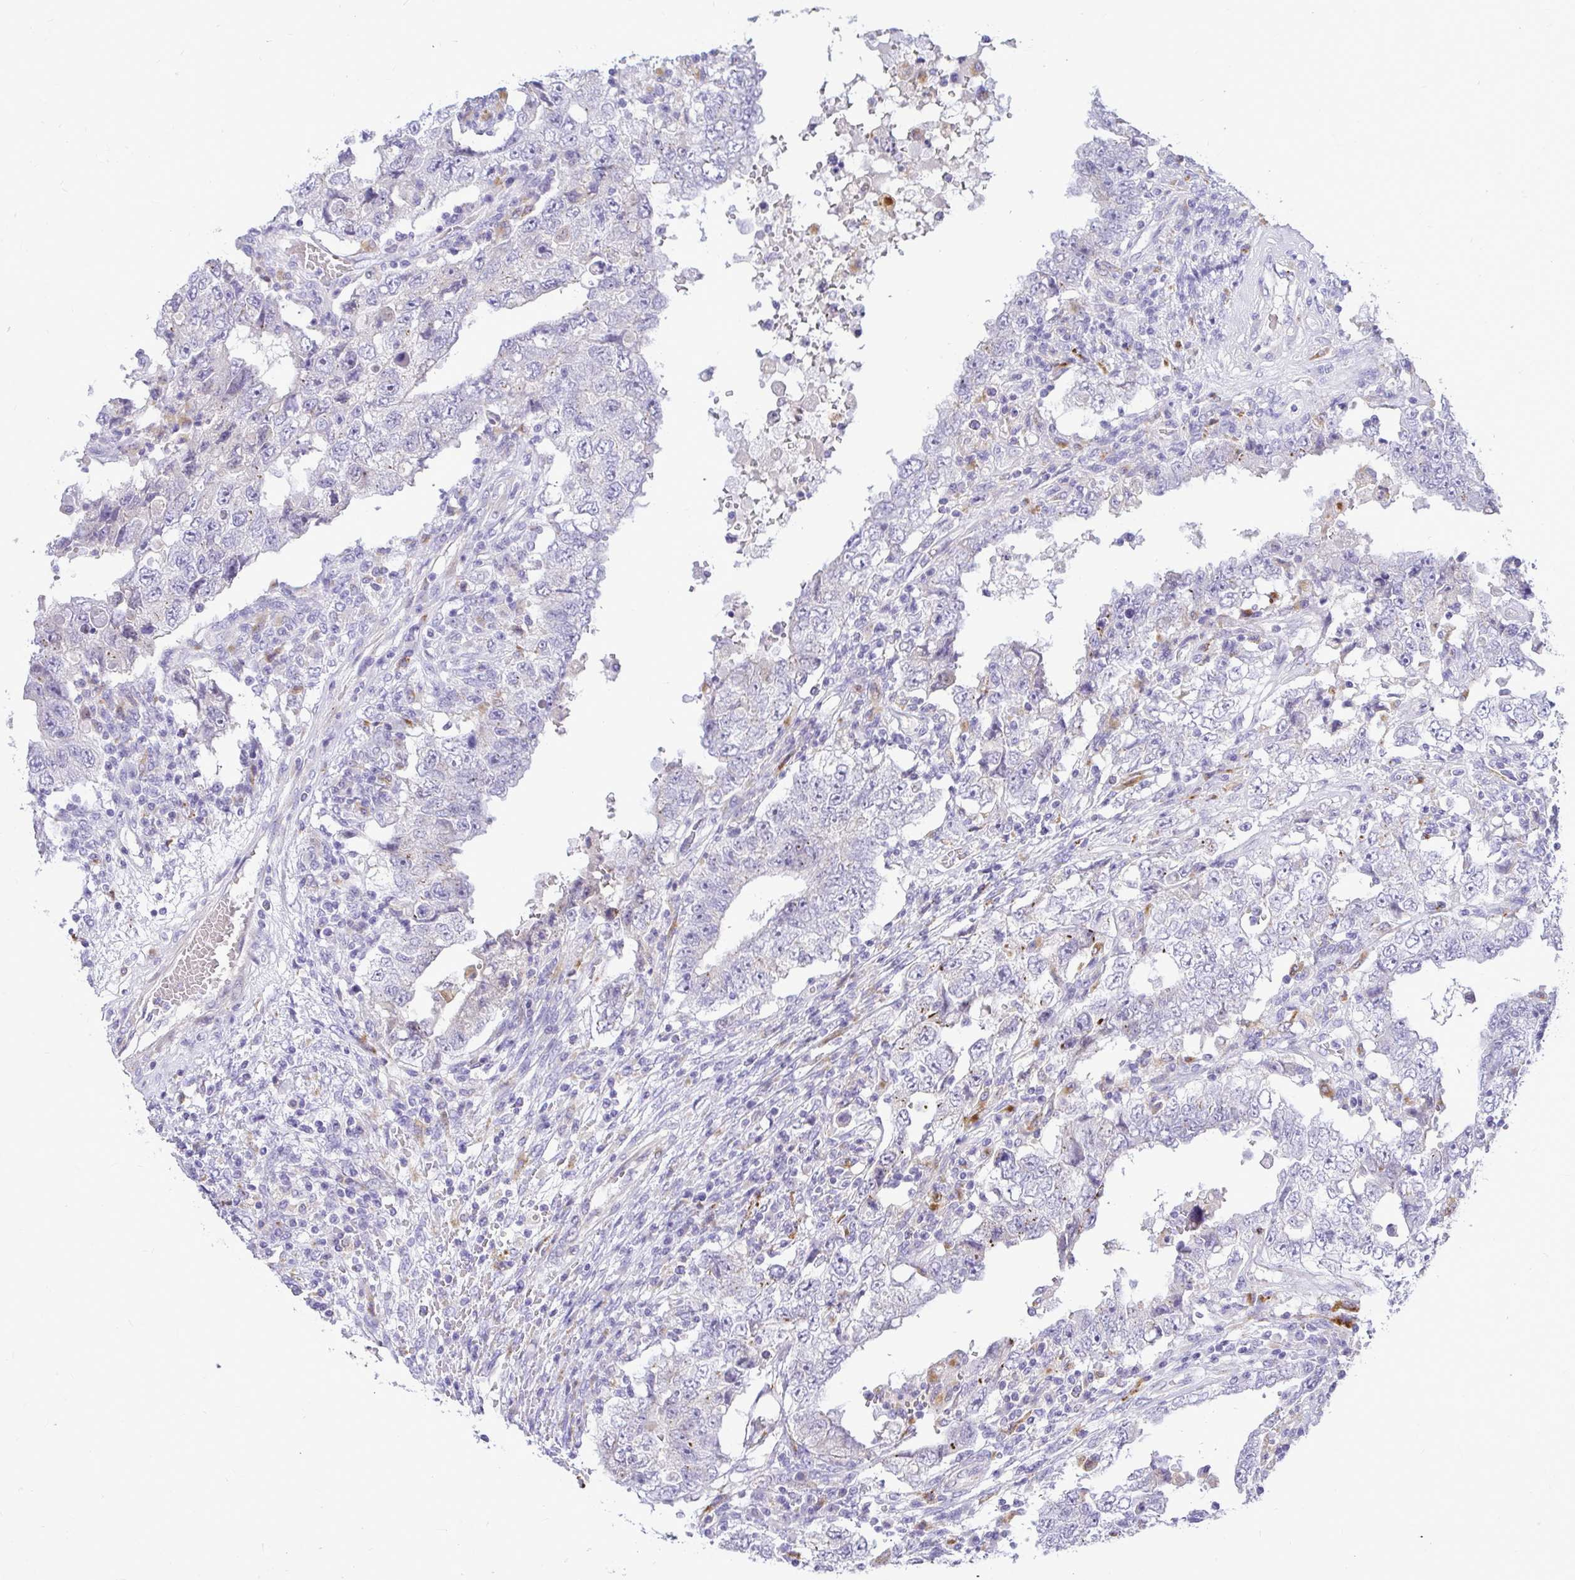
{"staining": {"intensity": "negative", "quantity": "none", "location": "none"}, "tissue": "testis cancer", "cell_type": "Tumor cells", "image_type": "cancer", "snomed": [{"axis": "morphology", "description": "Carcinoma, Embryonal, NOS"}, {"axis": "topography", "description": "Testis"}], "caption": "Immunohistochemistry micrograph of neoplastic tissue: human embryonal carcinoma (testis) stained with DAB demonstrates no significant protein staining in tumor cells.", "gene": "PKN3", "patient": {"sex": "male", "age": 26}}